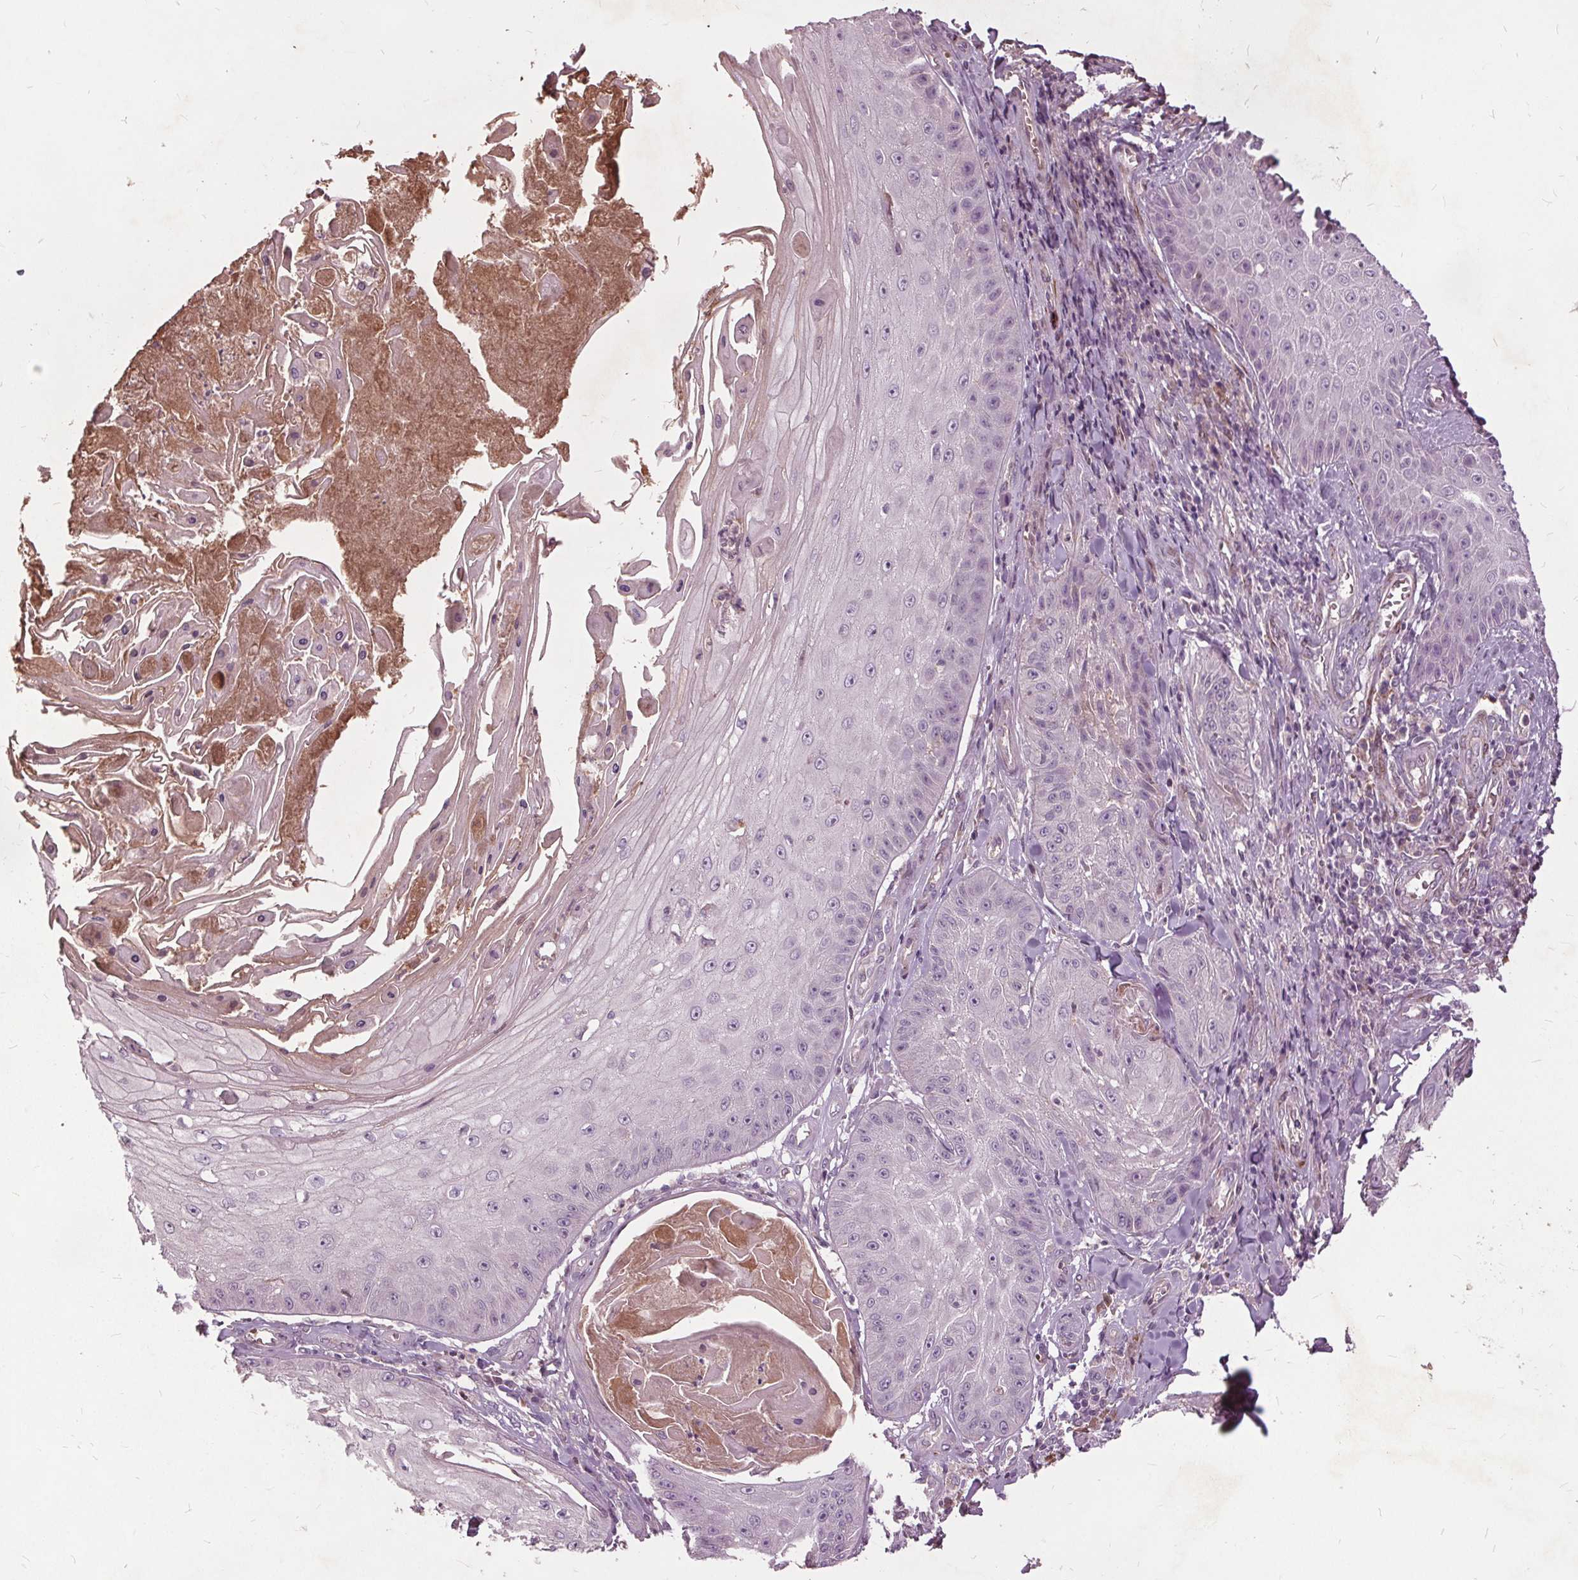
{"staining": {"intensity": "negative", "quantity": "none", "location": "none"}, "tissue": "skin cancer", "cell_type": "Tumor cells", "image_type": "cancer", "snomed": [{"axis": "morphology", "description": "Squamous cell carcinoma, NOS"}, {"axis": "topography", "description": "Skin"}], "caption": "The image shows no staining of tumor cells in skin cancer.", "gene": "PDGFD", "patient": {"sex": "male", "age": 70}}